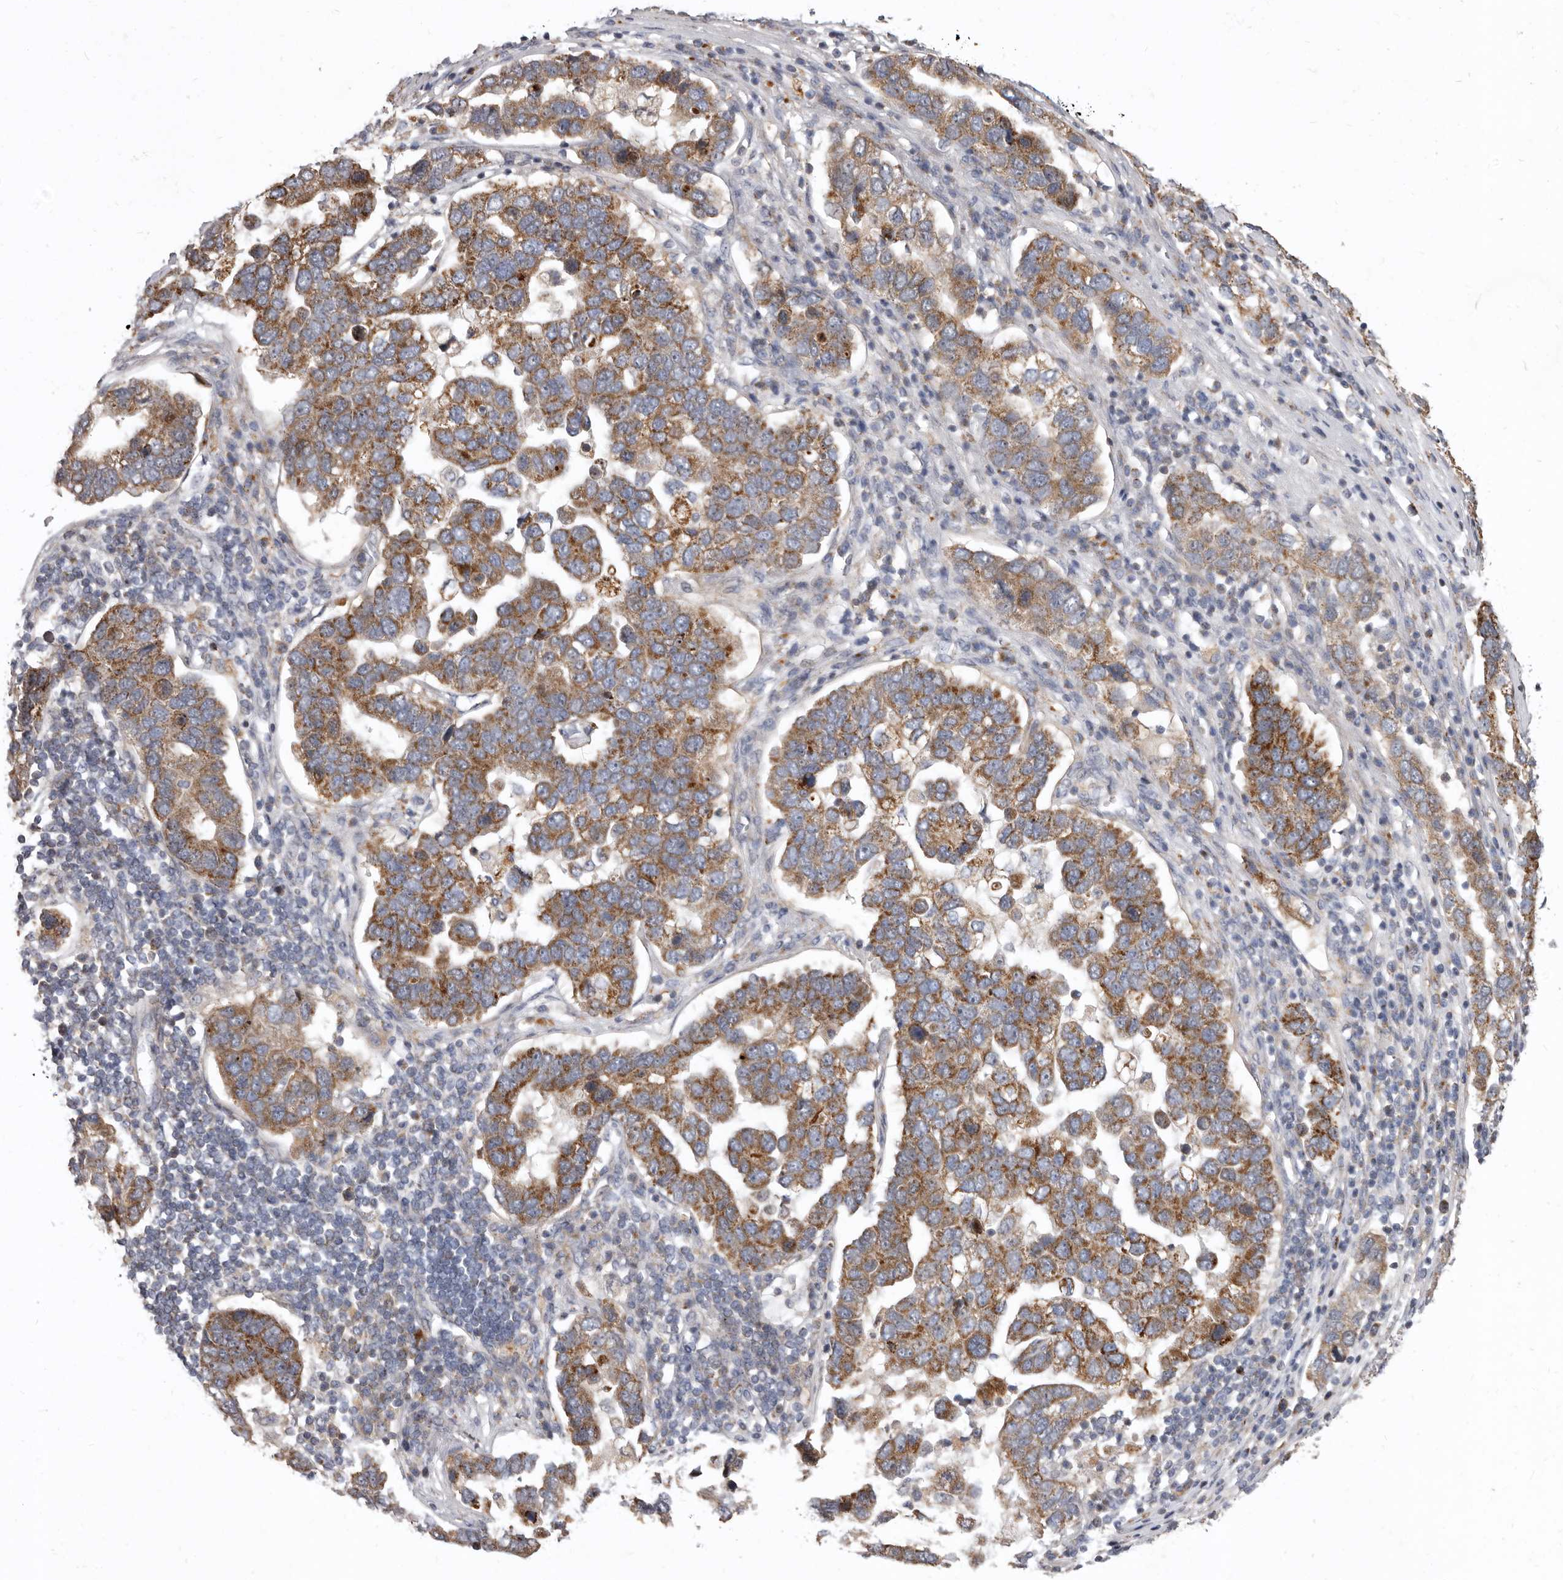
{"staining": {"intensity": "moderate", "quantity": ">75%", "location": "cytoplasmic/membranous"}, "tissue": "pancreatic cancer", "cell_type": "Tumor cells", "image_type": "cancer", "snomed": [{"axis": "morphology", "description": "Adenocarcinoma, NOS"}, {"axis": "topography", "description": "Pancreas"}], "caption": "This photomicrograph displays IHC staining of human pancreatic cancer (adenocarcinoma), with medium moderate cytoplasmic/membranous expression in about >75% of tumor cells.", "gene": "SMC4", "patient": {"sex": "female", "age": 61}}